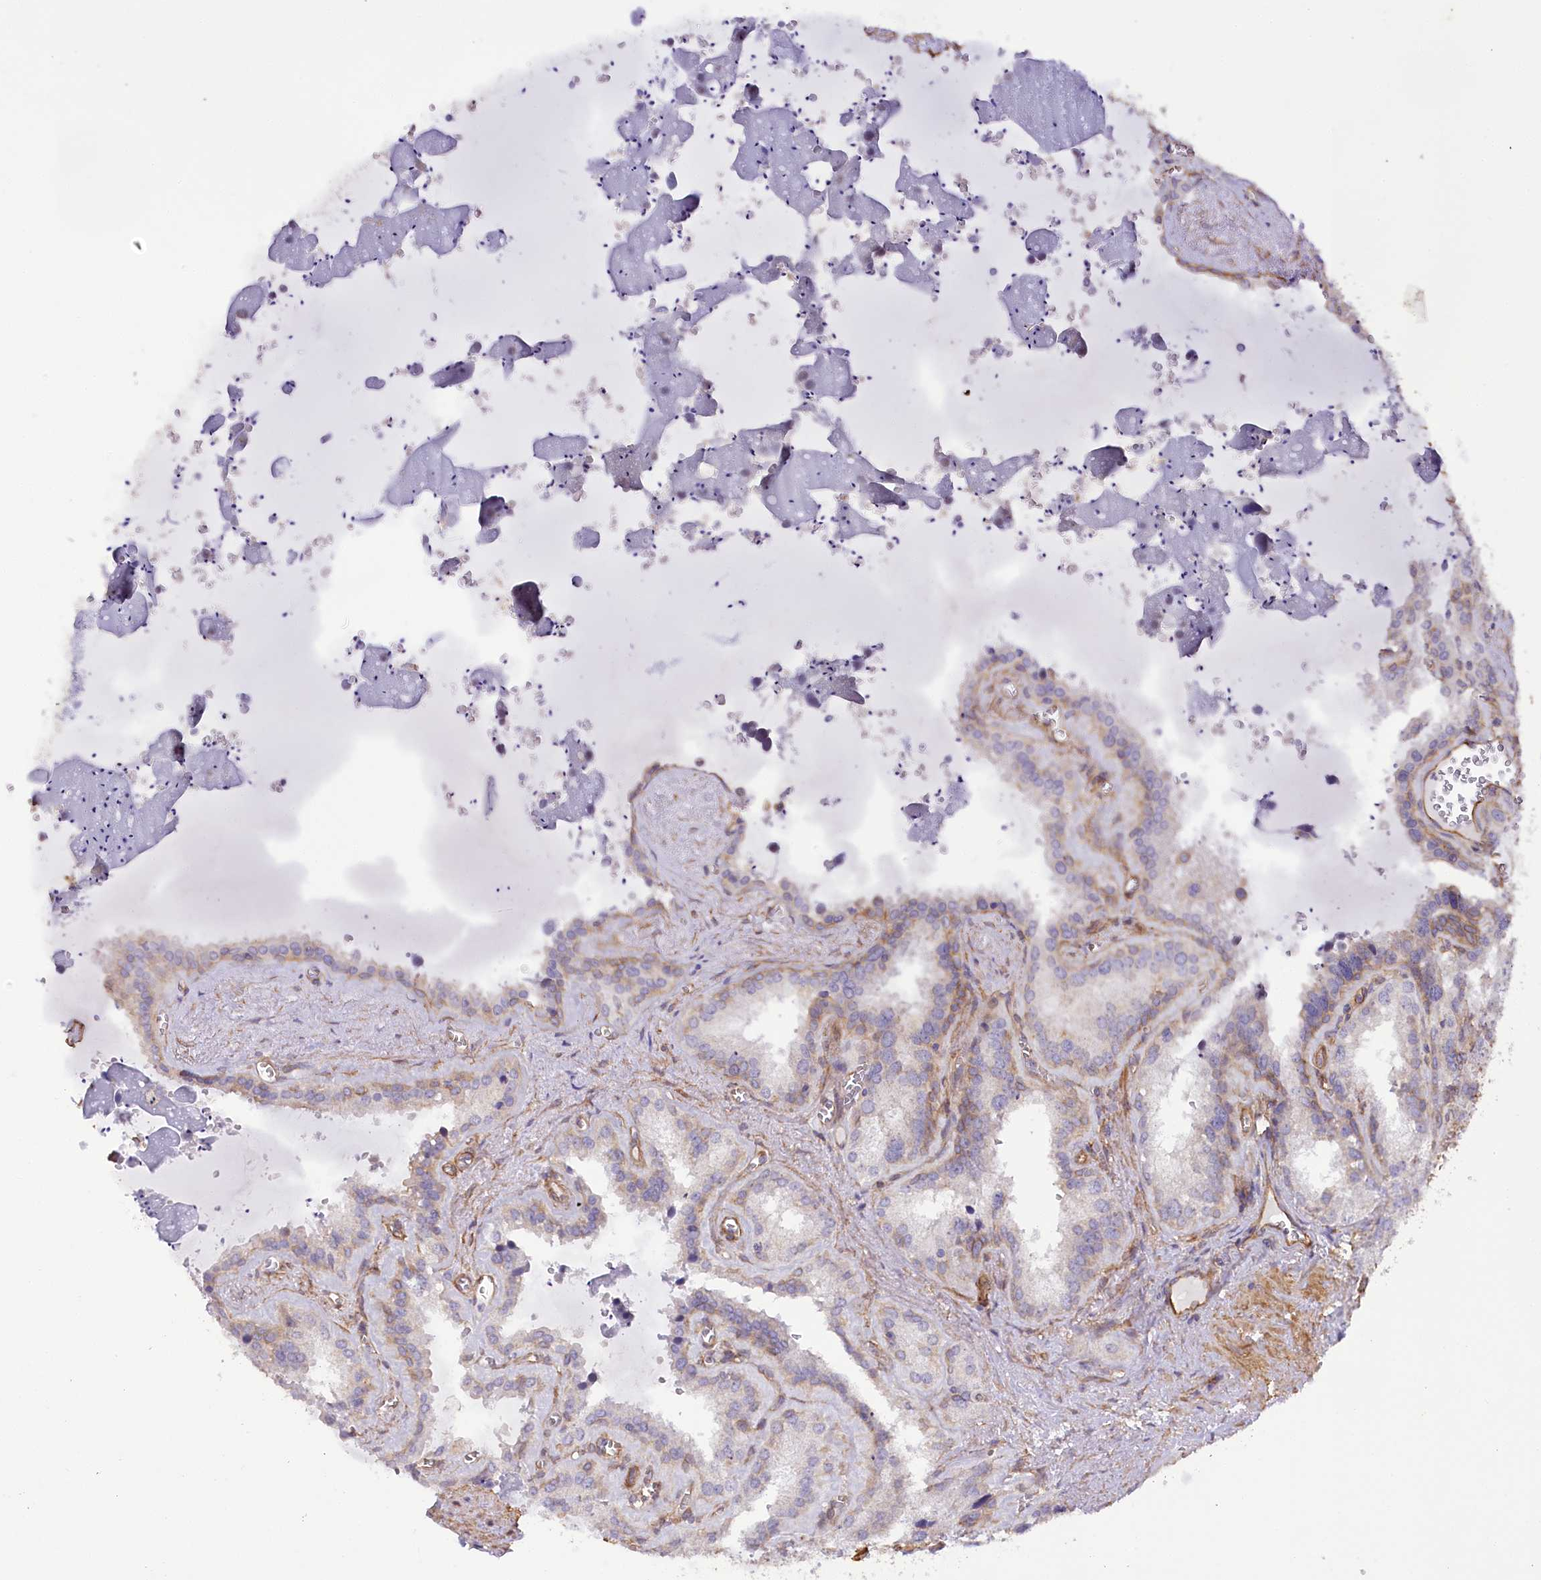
{"staining": {"intensity": "negative", "quantity": "none", "location": "none"}, "tissue": "seminal vesicle", "cell_type": "Glandular cells", "image_type": "normal", "snomed": [{"axis": "morphology", "description": "Normal tissue, NOS"}, {"axis": "topography", "description": "Prostate"}, {"axis": "topography", "description": "Seminal veicle"}], "caption": "IHC histopathology image of benign human seminal vesicle stained for a protein (brown), which shows no expression in glandular cells. Brightfield microscopy of IHC stained with DAB (brown) and hematoxylin (blue), captured at high magnification.", "gene": "SYNPO2", "patient": {"sex": "male", "age": 59}}